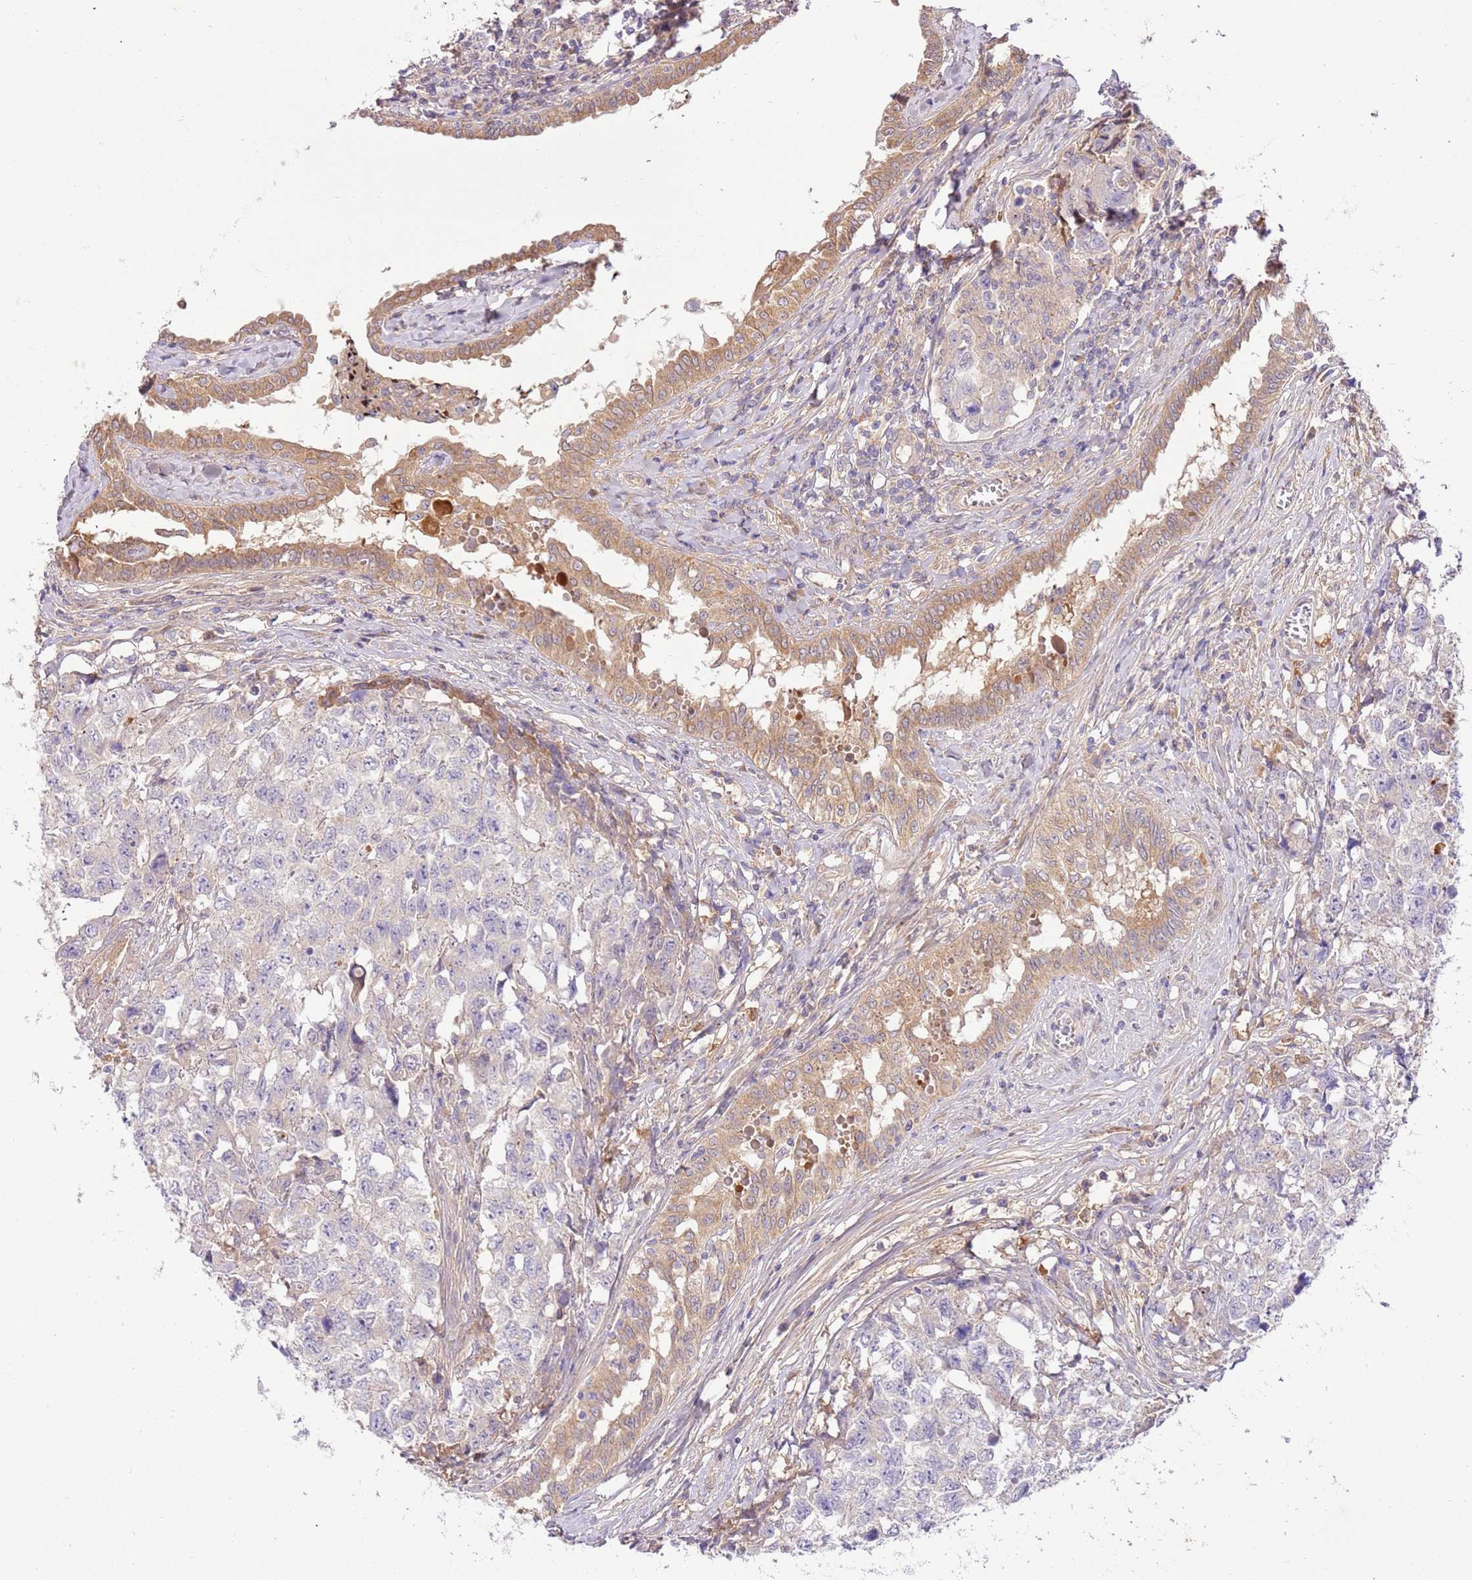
{"staining": {"intensity": "negative", "quantity": "none", "location": "none"}, "tissue": "testis cancer", "cell_type": "Tumor cells", "image_type": "cancer", "snomed": [{"axis": "morphology", "description": "Carcinoma, Embryonal, NOS"}, {"axis": "topography", "description": "Testis"}], "caption": "Immunohistochemical staining of testis embryonal carcinoma reveals no significant staining in tumor cells.", "gene": "C8G", "patient": {"sex": "male", "age": 31}}